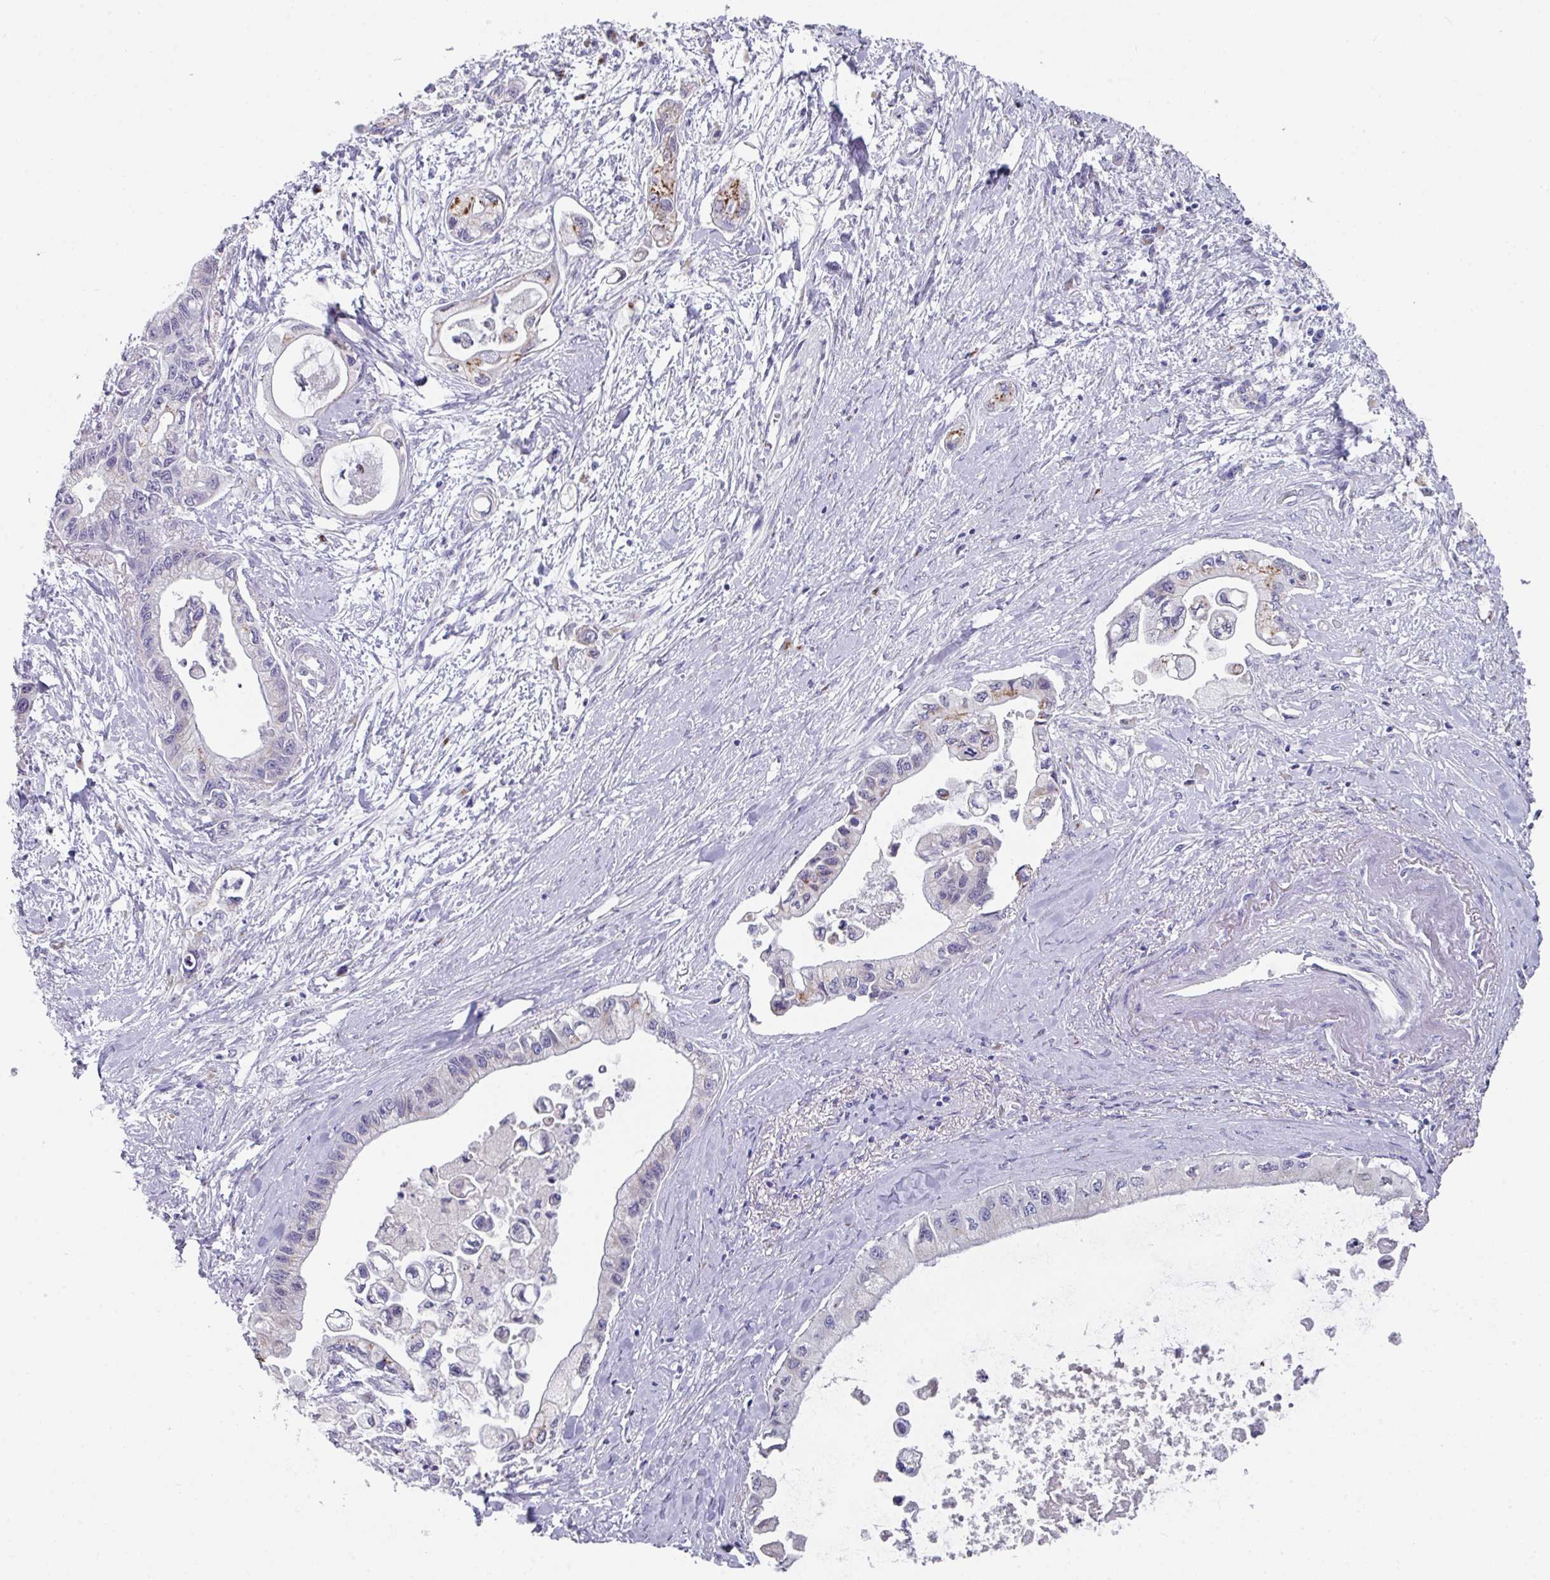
{"staining": {"intensity": "moderate", "quantity": "<25%", "location": "cytoplasmic/membranous"}, "tissue": "pancreatic cancer", "cell_type": "Tumor cells", "image_type": "cancer", "snomed": [{"axis": "morphology", "description": "Adenocarcinoma, NOS"}, {"axis": "topography", "description": "Pancreas"}], "caption": "Pancreatic cancer (adenocarcinoma) was stained to show a protein in brown. There is low levels of moderate cytoplasmic/membranous staining in about <25% of tumor cells.", "gene": "VKORC1L1", "patient": {"sex": "male", "age": 61}}